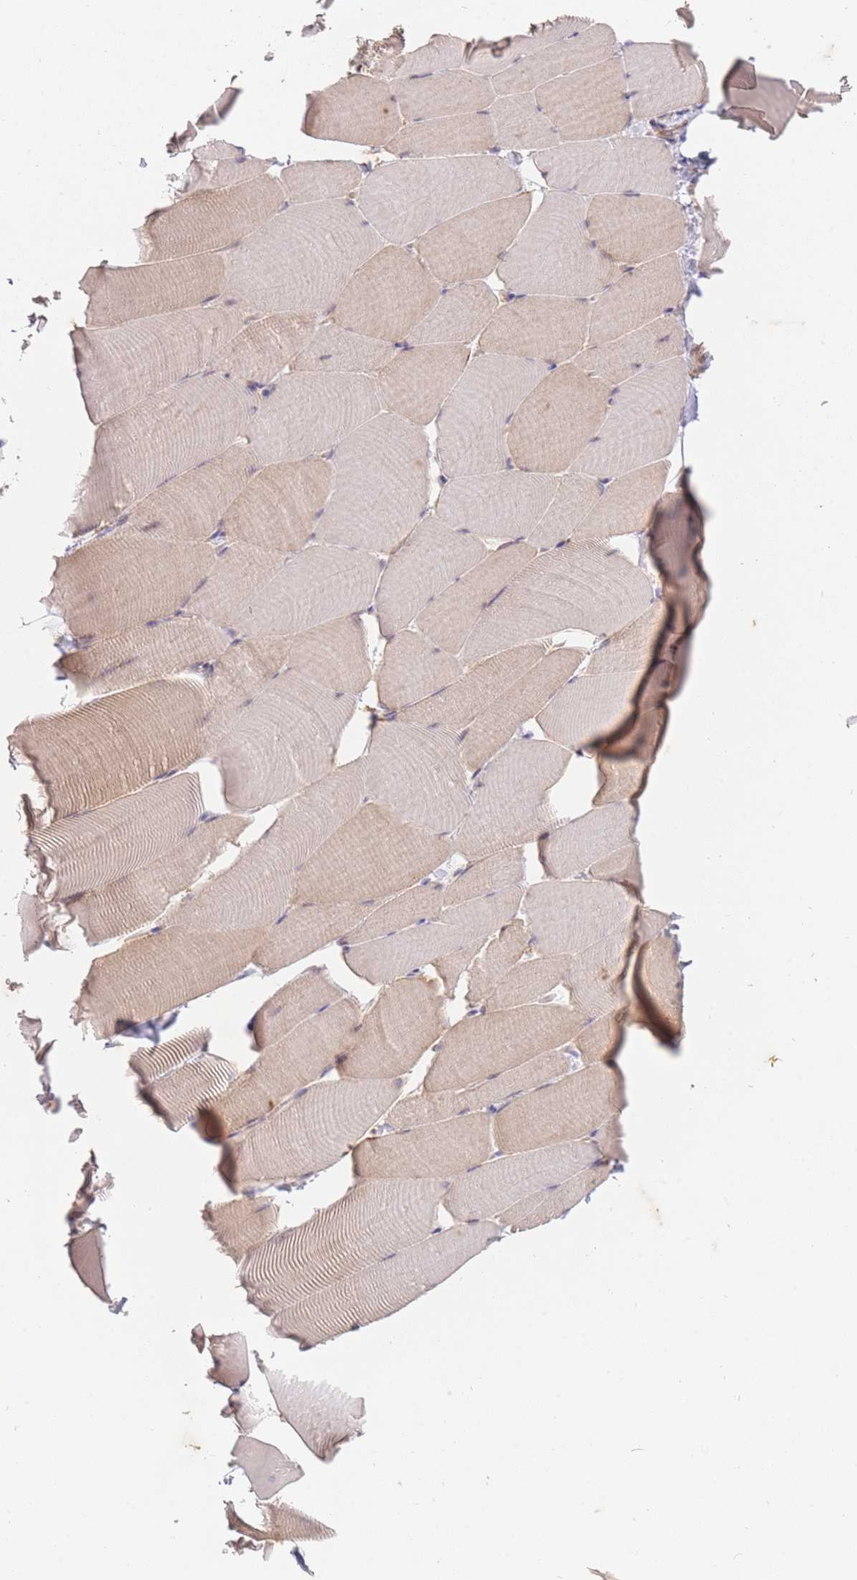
{"staining": {"intensity": "weak", "quantity": "25%-75%", "location": "cytoplasmic/membranous,nuclear"}, "tissue": "skeletal muscle", "cell_type": "Myocytes", "image_type": "normal", "snomed": [{"axis": "morphology", "description": "Normal tissue, NOS"}, {"axis": "topography", "description": "Skeletal muscle"}], "caption": "The immunohistochemical stain highlights weak cytoplasmic/membranous,nuclear positivity in myocytes of normal skeletal muscle. (brown staining indicates protein expression, while blue staining denotes nuclei).", "gene": "ST8SIA4", "patient": {"sex": "male", "age": 25}}